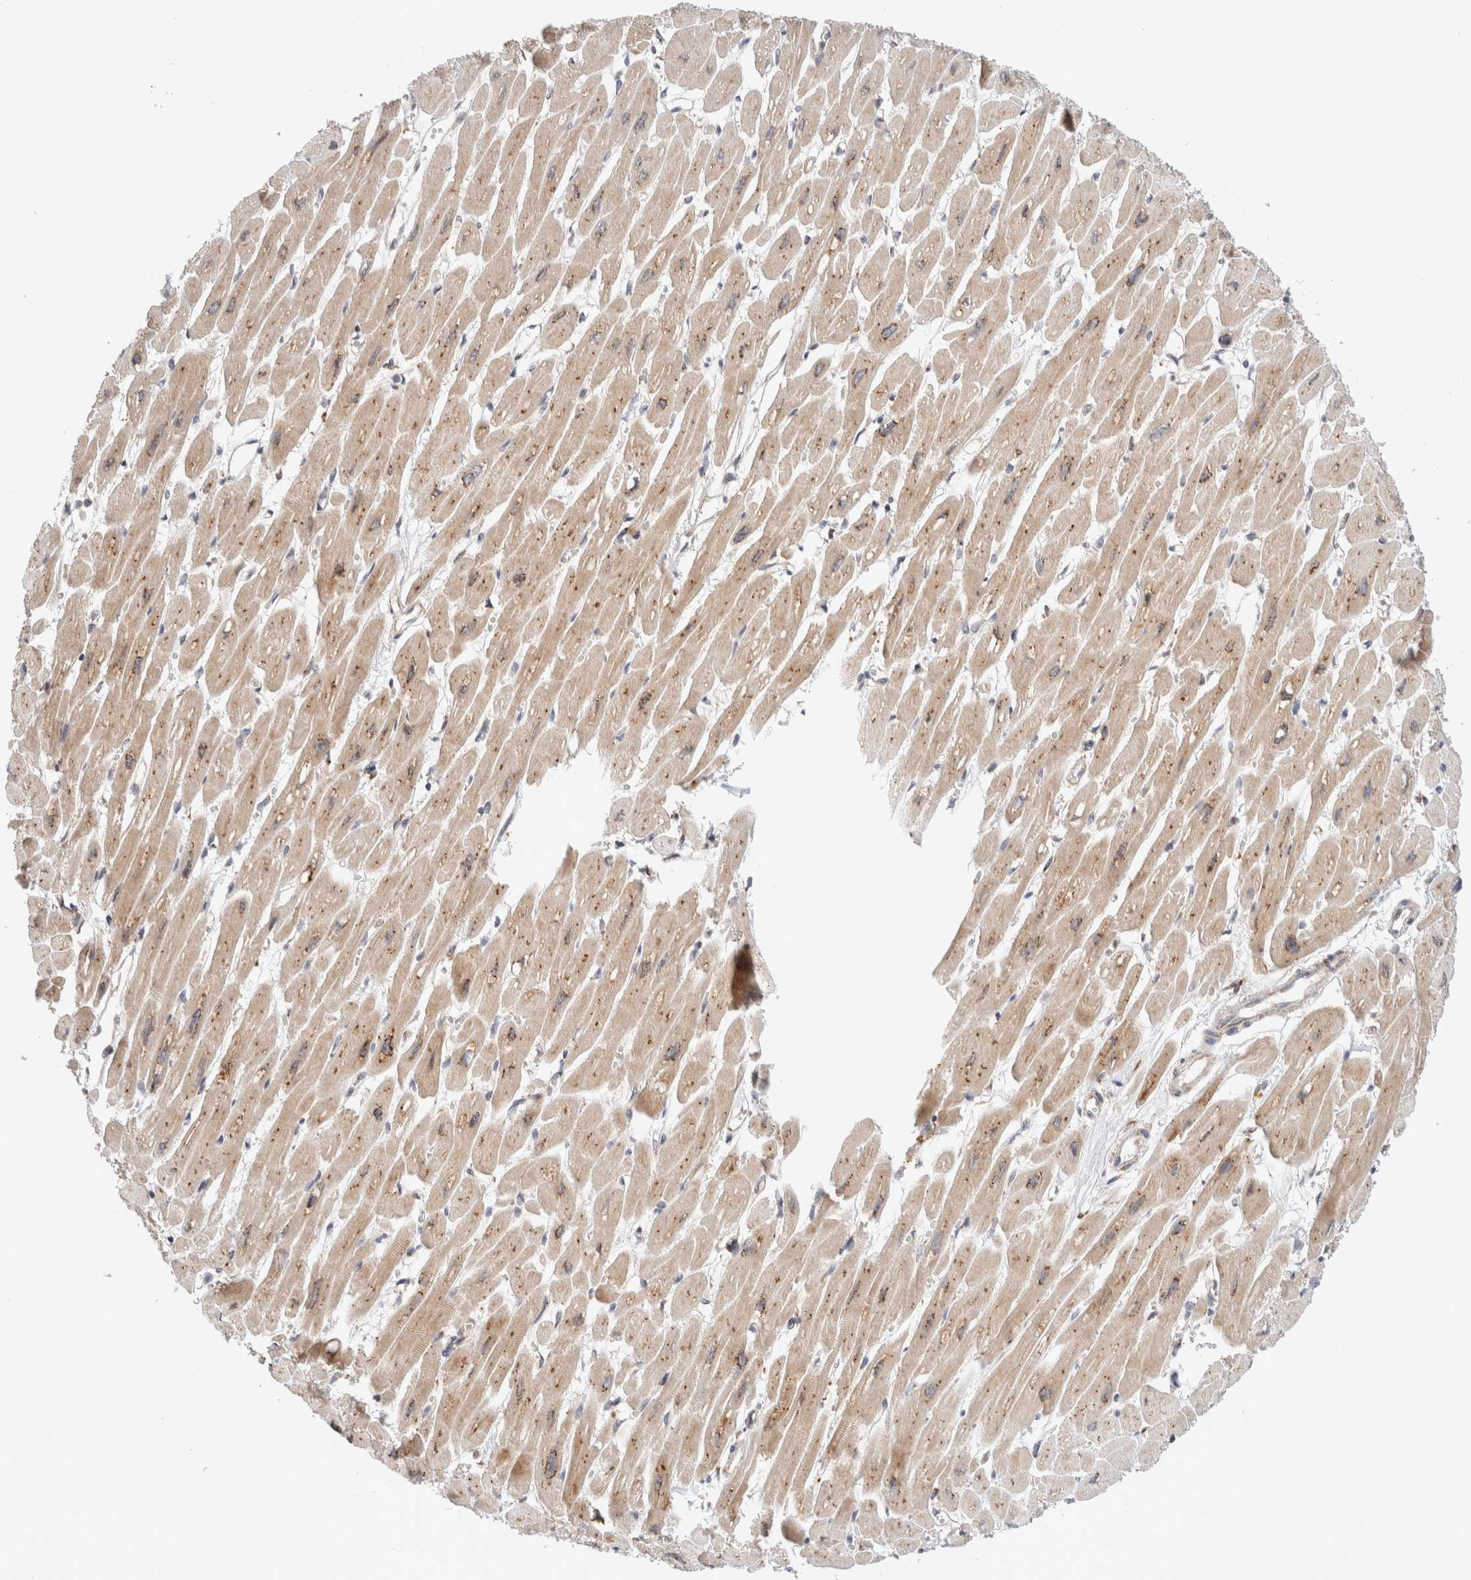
{"staining": {"intensity": "weak", "quantity": ">75%", "location": "cytoplasmic/membranous,nuclear"}, "tissue": "heart muscle", "cell_type": "Cardiomyocytes", "image_type": "normal", "snomed": [{"axis": "morphology", "description": "Normal tissue, NOS"}, {"axis": "topography", "description": "Heart"}], "caption": "DAB immunohistochemical staining of normal human heart muscle reveals weak cytoplasmic/membranous,nuclear protein expression in about >75% of cardiomyocytes. Nuclei are stained in blue.", "gene": "GCN1", "patient": {"sex": "female", "age": 54}}